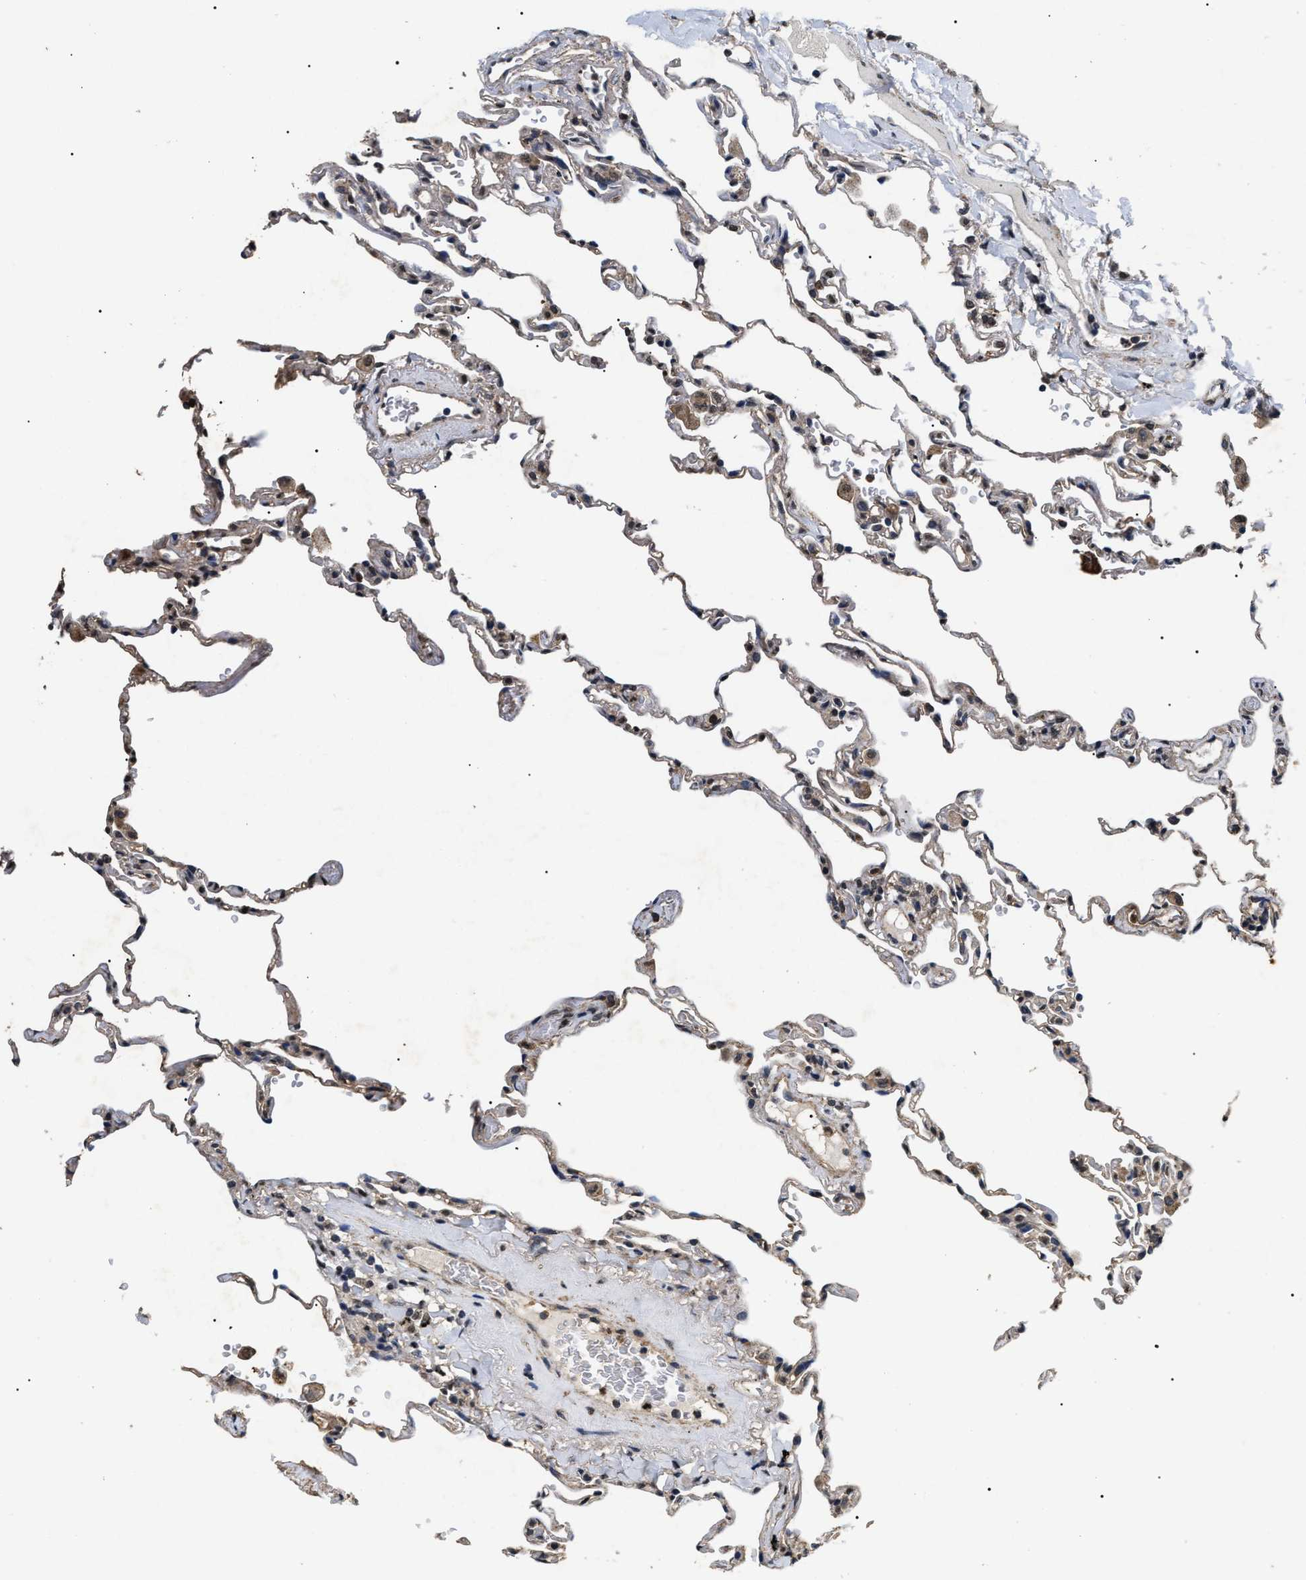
{"staining": {"intensity": "weak", "quantity": "<25%", "location": "nuclear"}, "tissue": "lung", "cell_type": "Alveolar cells", "image_type": "normal", "snomed": [{"axis": "morphology", "description": "Normal tissue, NOS"}, {"axis": "topography", "description": "Lung"}], "caption": "Immunohistochemistry micrograph of unremarkable lung: human lung stained with DAB displays no significant protein expression in alveolar cells.", "gene": "ANP32E", "patient": {"sex": "male", "age": 59}}